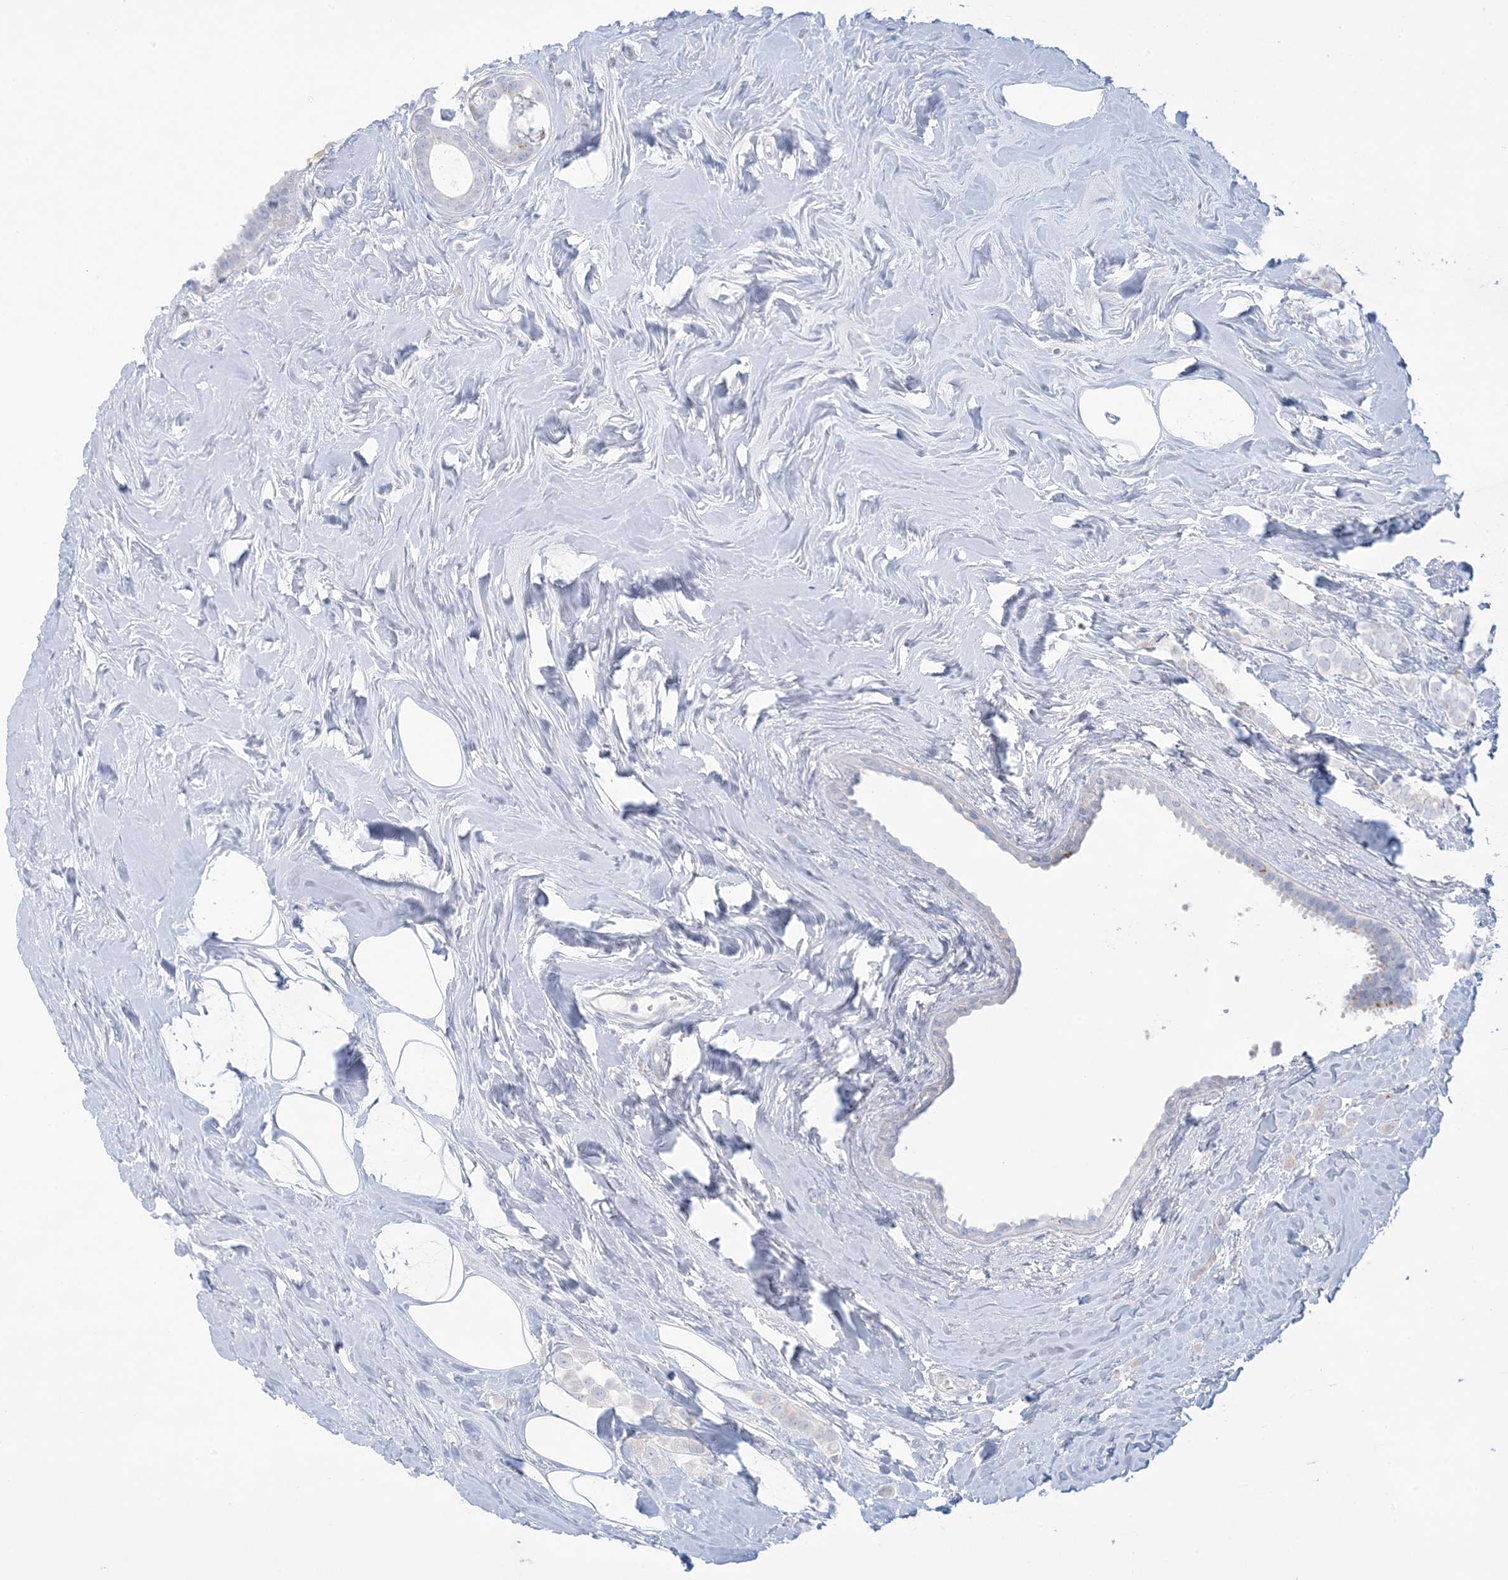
{"staining": {"intensity": "negative", "quantity": "none", "location": "none"}, "tissue": "breast cancer", "cell_type": "Tumor cells", "image_type": "cancer", "snomed": [{"axis": "morphology", "description": "Lobular carcinoma"}, {"axis": "topography", "description": "Breast"}], "caption": "Immunohistochemistry micrograph of neoplastic tissue: breast lobular carcinoma stained with DAB reveals no significant protein expression in tumor cells.", "gene": "KCTD6", "patient": {"sex": "female", "age": 47}}